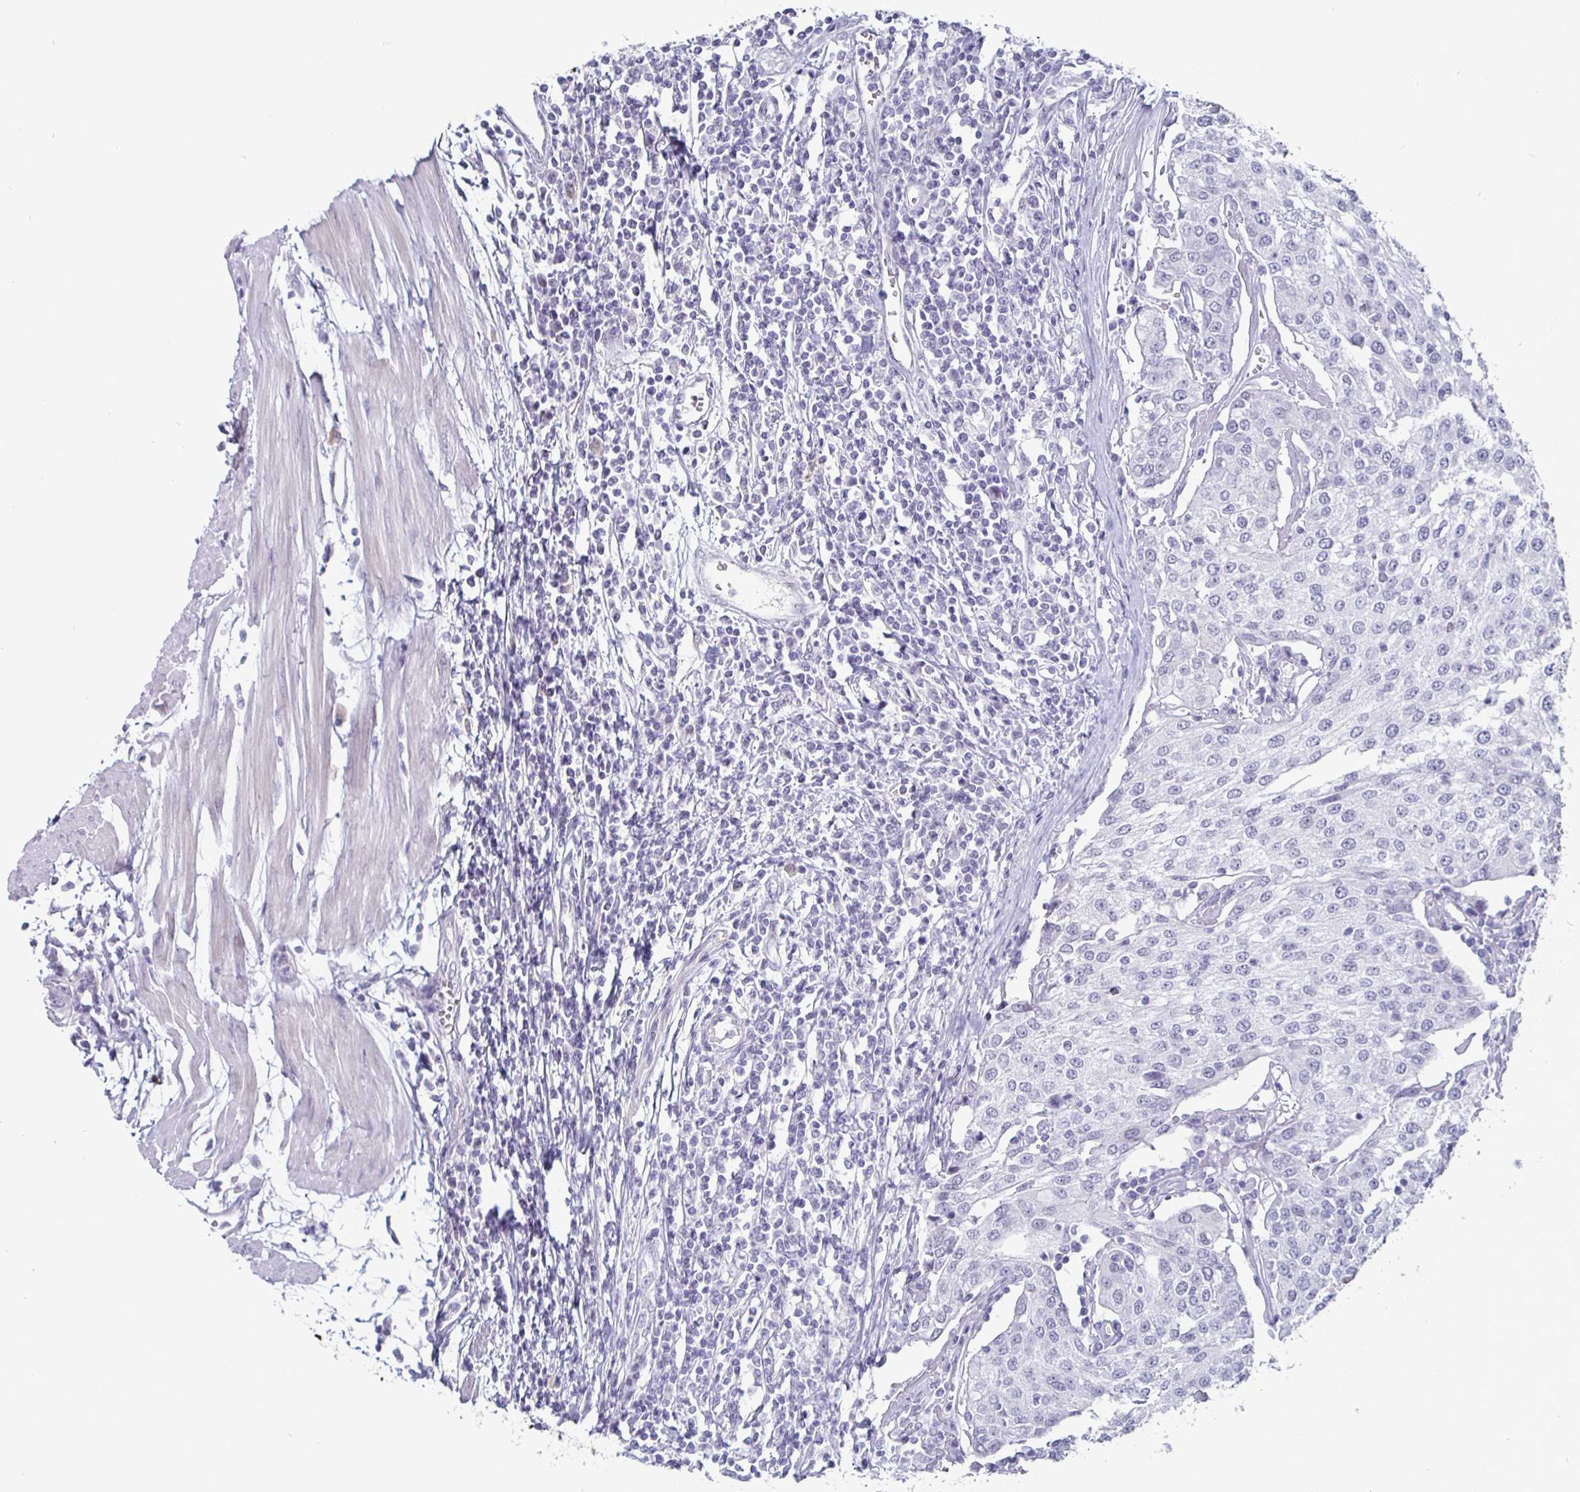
{"staining": {"intensity": "negative", "quantity": "none", "location": "none"}, "tissue": "urothelial cancer", "cell_type": "Tumor cells", "image_type": "cancer", "snomed": [{"axis": "morphology", "description": "Urothelial carcinoma, High grade"}, {"axis": "topography", "description": "Urinary bladder"}], "caption": "A micrograph of high-grade urothelial carcinoma stained for a protein shows no brown staining in tumor cells.", "gene": "OOSP2", "patient": {"sex": "female", "age": 85}}